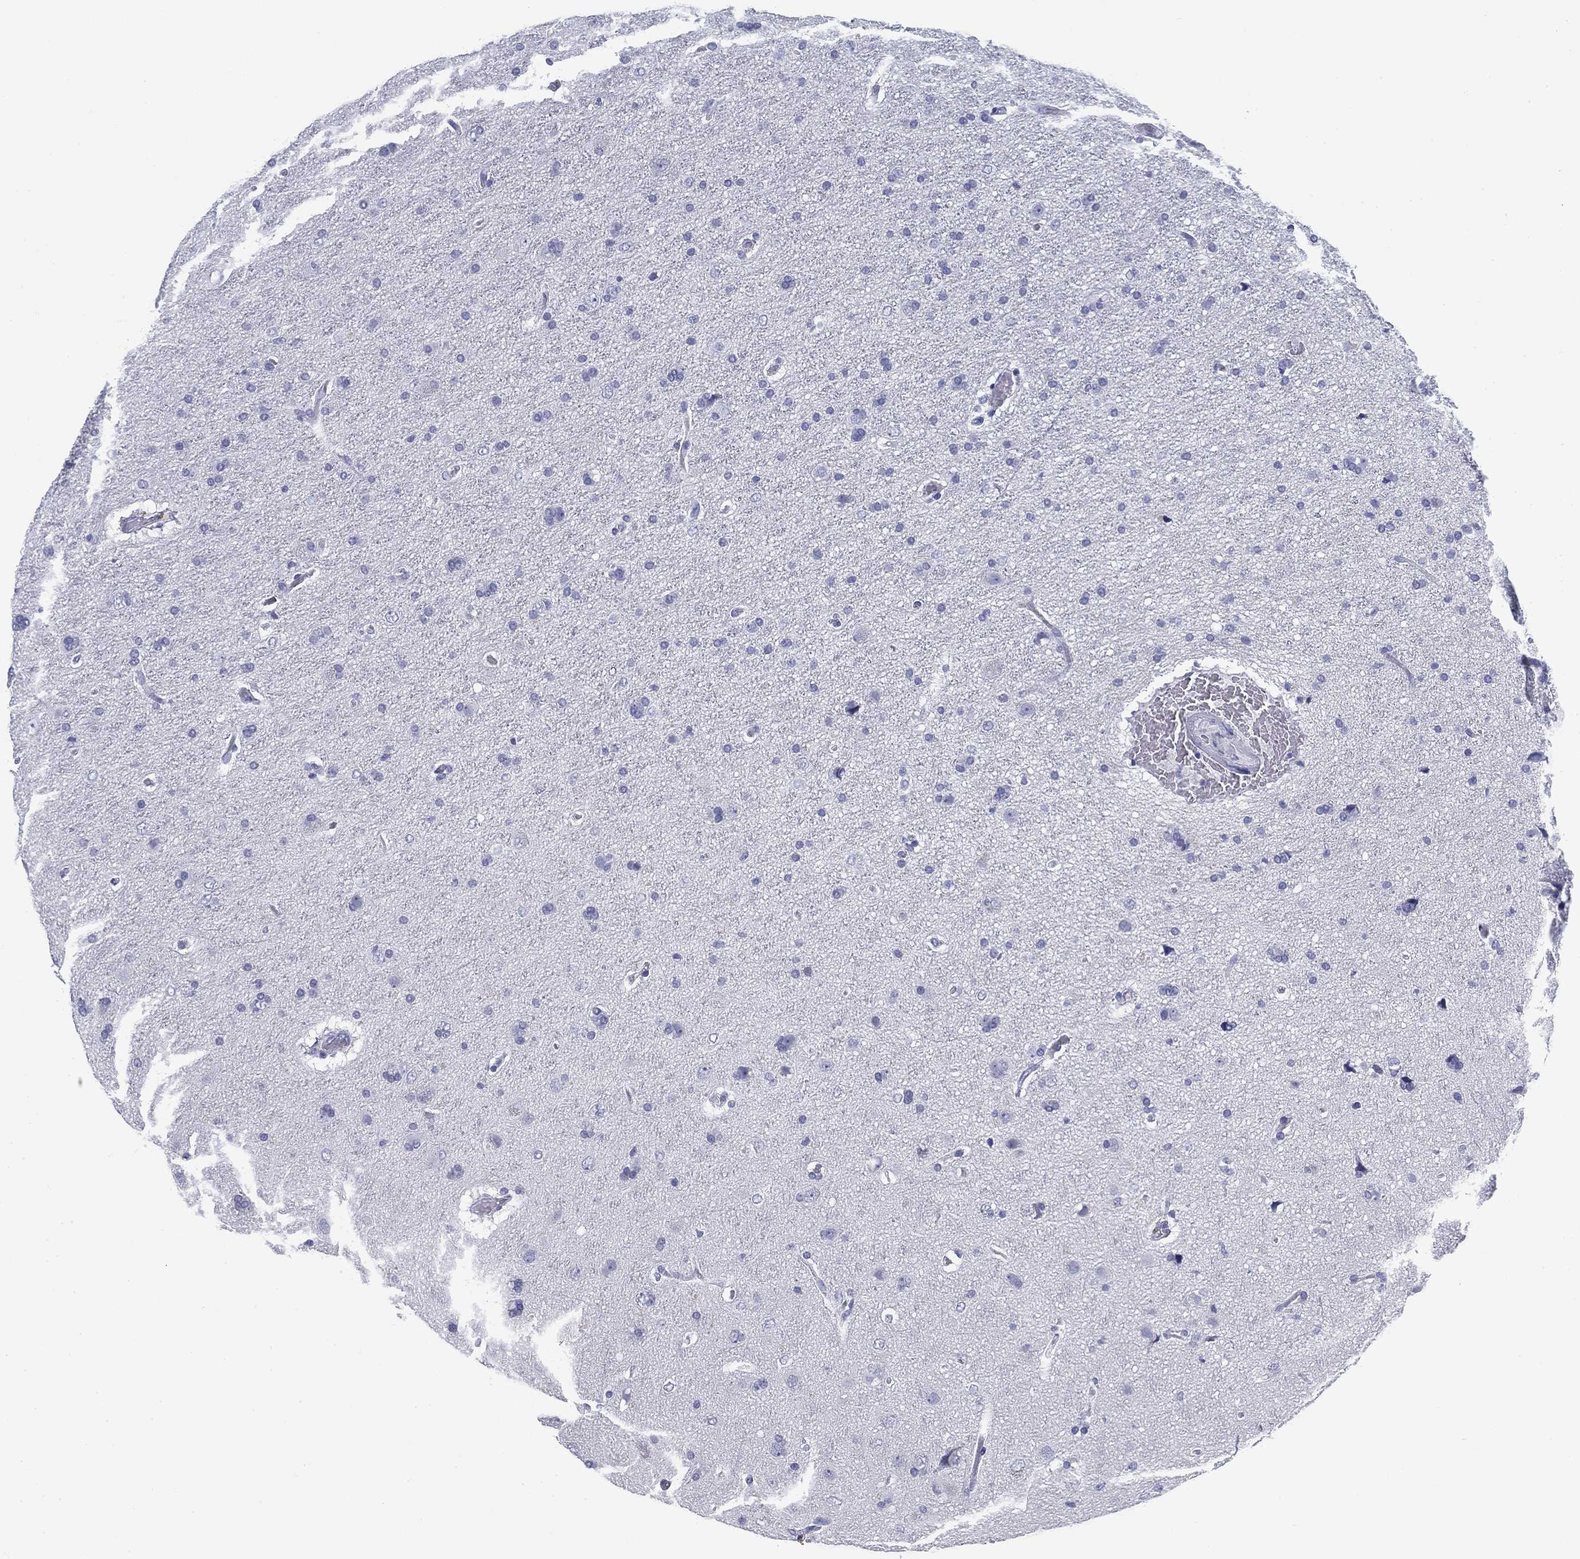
{"staining": {"intensity": "negative", "quantity": "none", "location": "none"}, "tissue": "glioma", "cell_type": "Tumor cells", "image_type": "cancer", "snomed": [{"axis": "morphology", "description": "Glioma, malignant, NOS"}, {"axis": "topography", "description": "Cerebral cortex"}], "caption": "Histopathology image shows no protein expression in tumor cells of malignant glioma tissue.", "gene": "CD79B", "patient": {"sex": "male", "age": 58}}